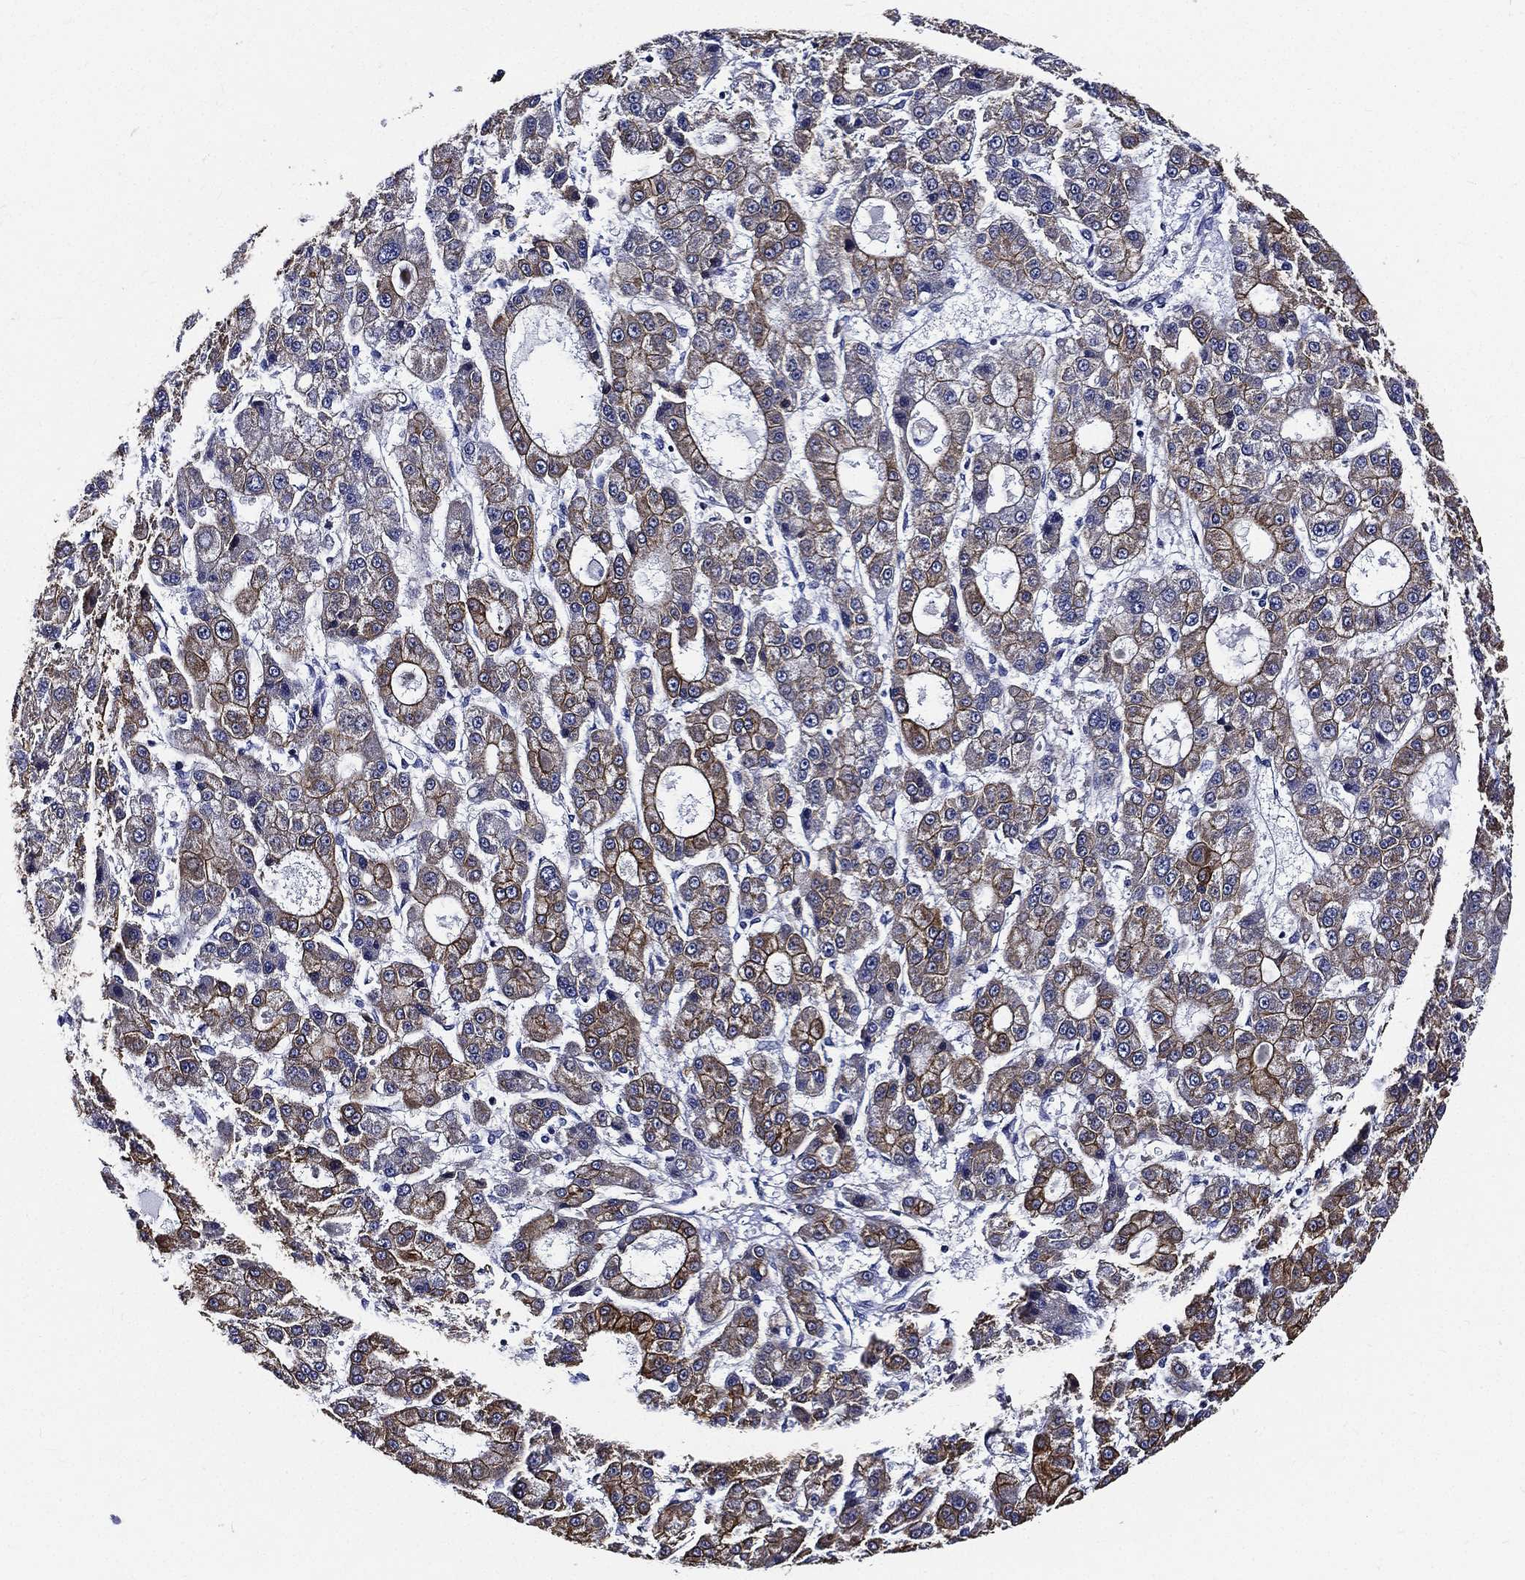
{"staining": {"intensity": "moderate", "quantity": "25%-75%", "location": "cytoplasmic/membranous"}, "tissue": "liver cancer", "cell_type": "Tumor cells", "image_type": "cancer", "snomed": [{"axis": "morphology", "description": "Carcinoma, Hepatocellular, NOS"}, {"axis": "topography", "description": "Liver"}], "caption": "A brown stain highlights moderate cytoplasmic/membranous positivity of a protein in liver cancer (hepatocellular carcinoma) tumor cells.", "gene": "NEDD9", "patient": {"sex": "male", "age": 70}}